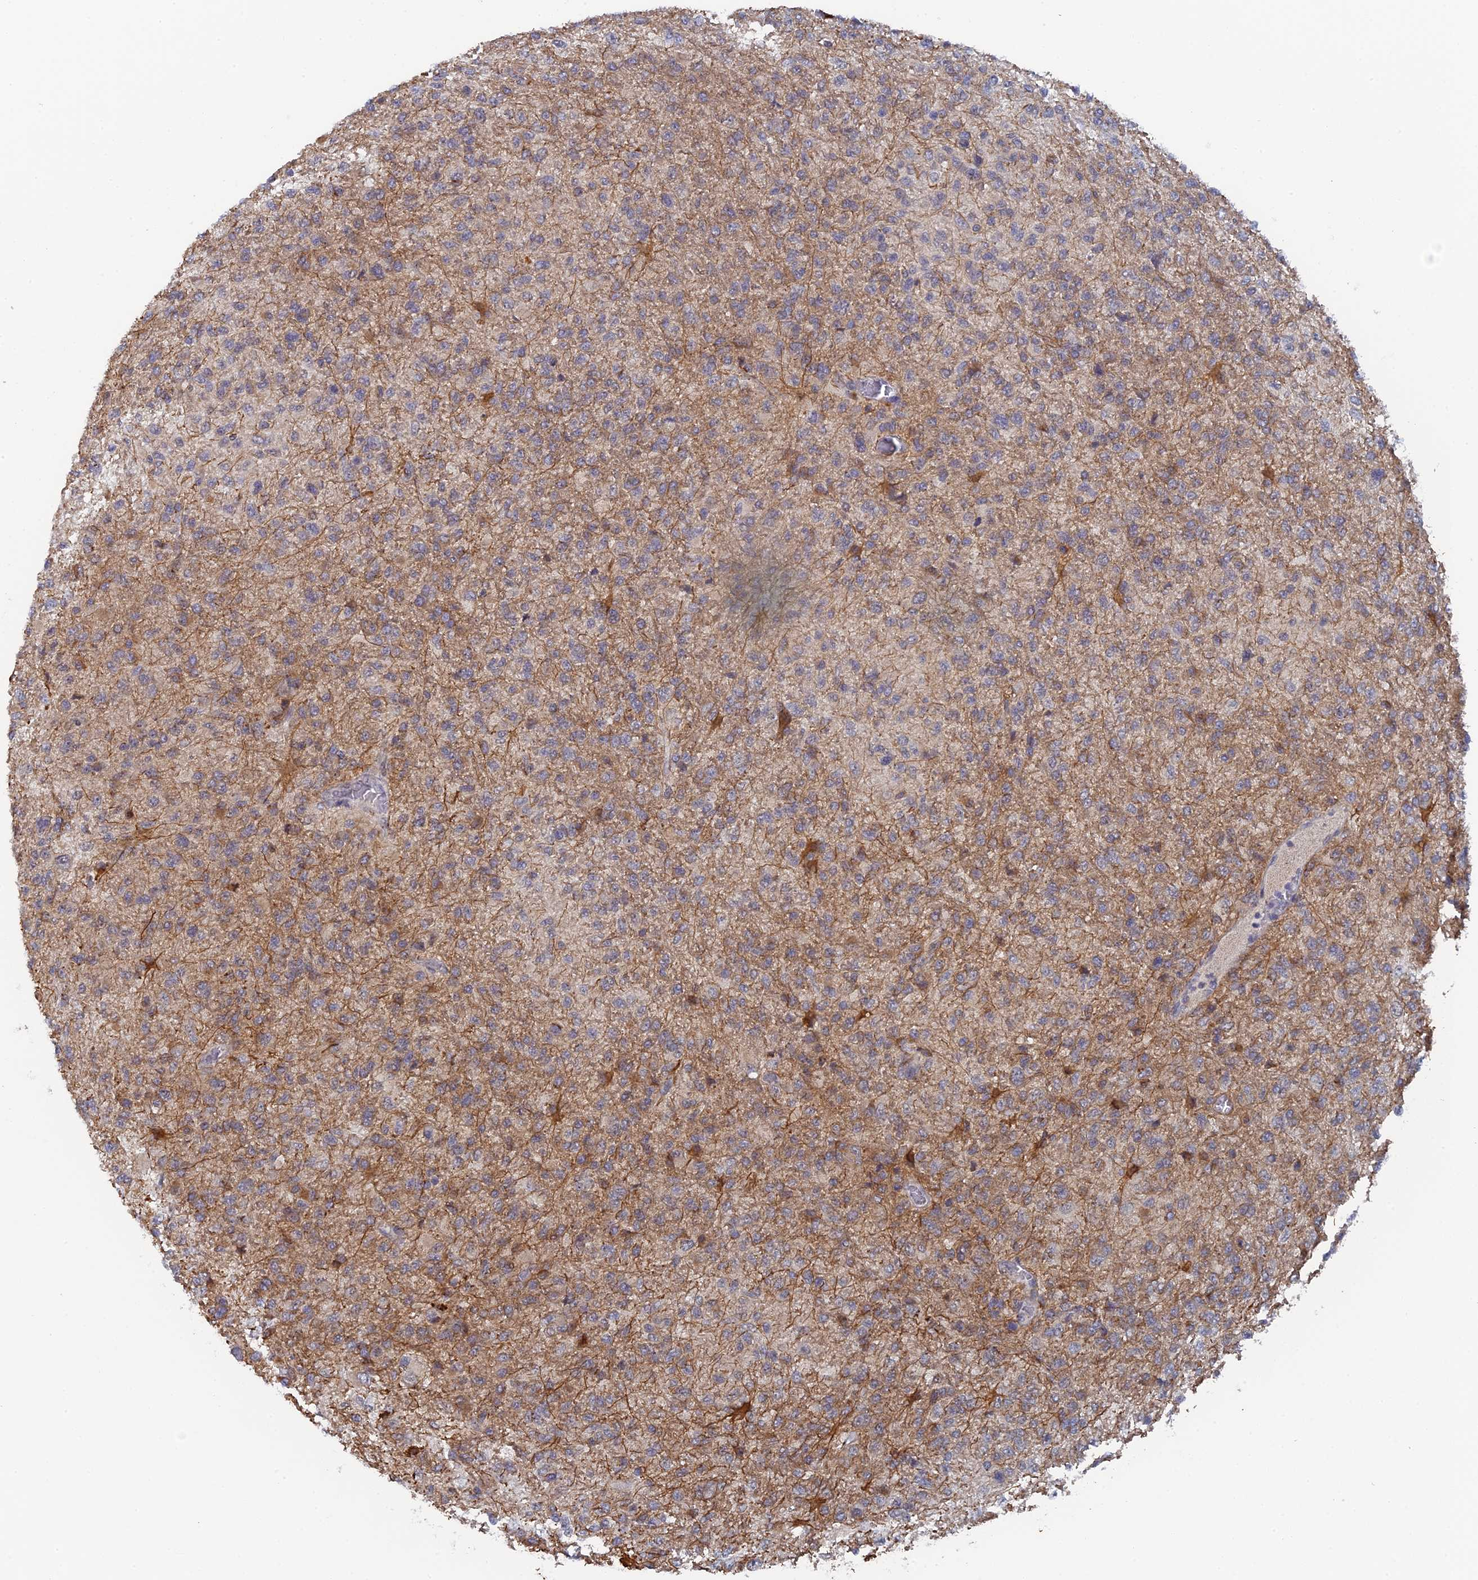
{"staining": {"intensity": "moderate", "quantity": "<25%", "location": "cytoplasmic/membranous"}, "tissue": "glioma", "cell_type": "Tumor cells", "image_type": "cancer", "snomed": [{"axis": "morphology", "description": "Glioma, malignant, High grade"}, {"axis": "topography", "description": "Brain"}], "caption": "Immunohistochemical staining of glioma reveals low levels of moderate cytoplasmic/membranous positivity in approximately <25% of tumor cells.", "gene": "MIGA2", "patient": {"sex": "female", "age": 74}}